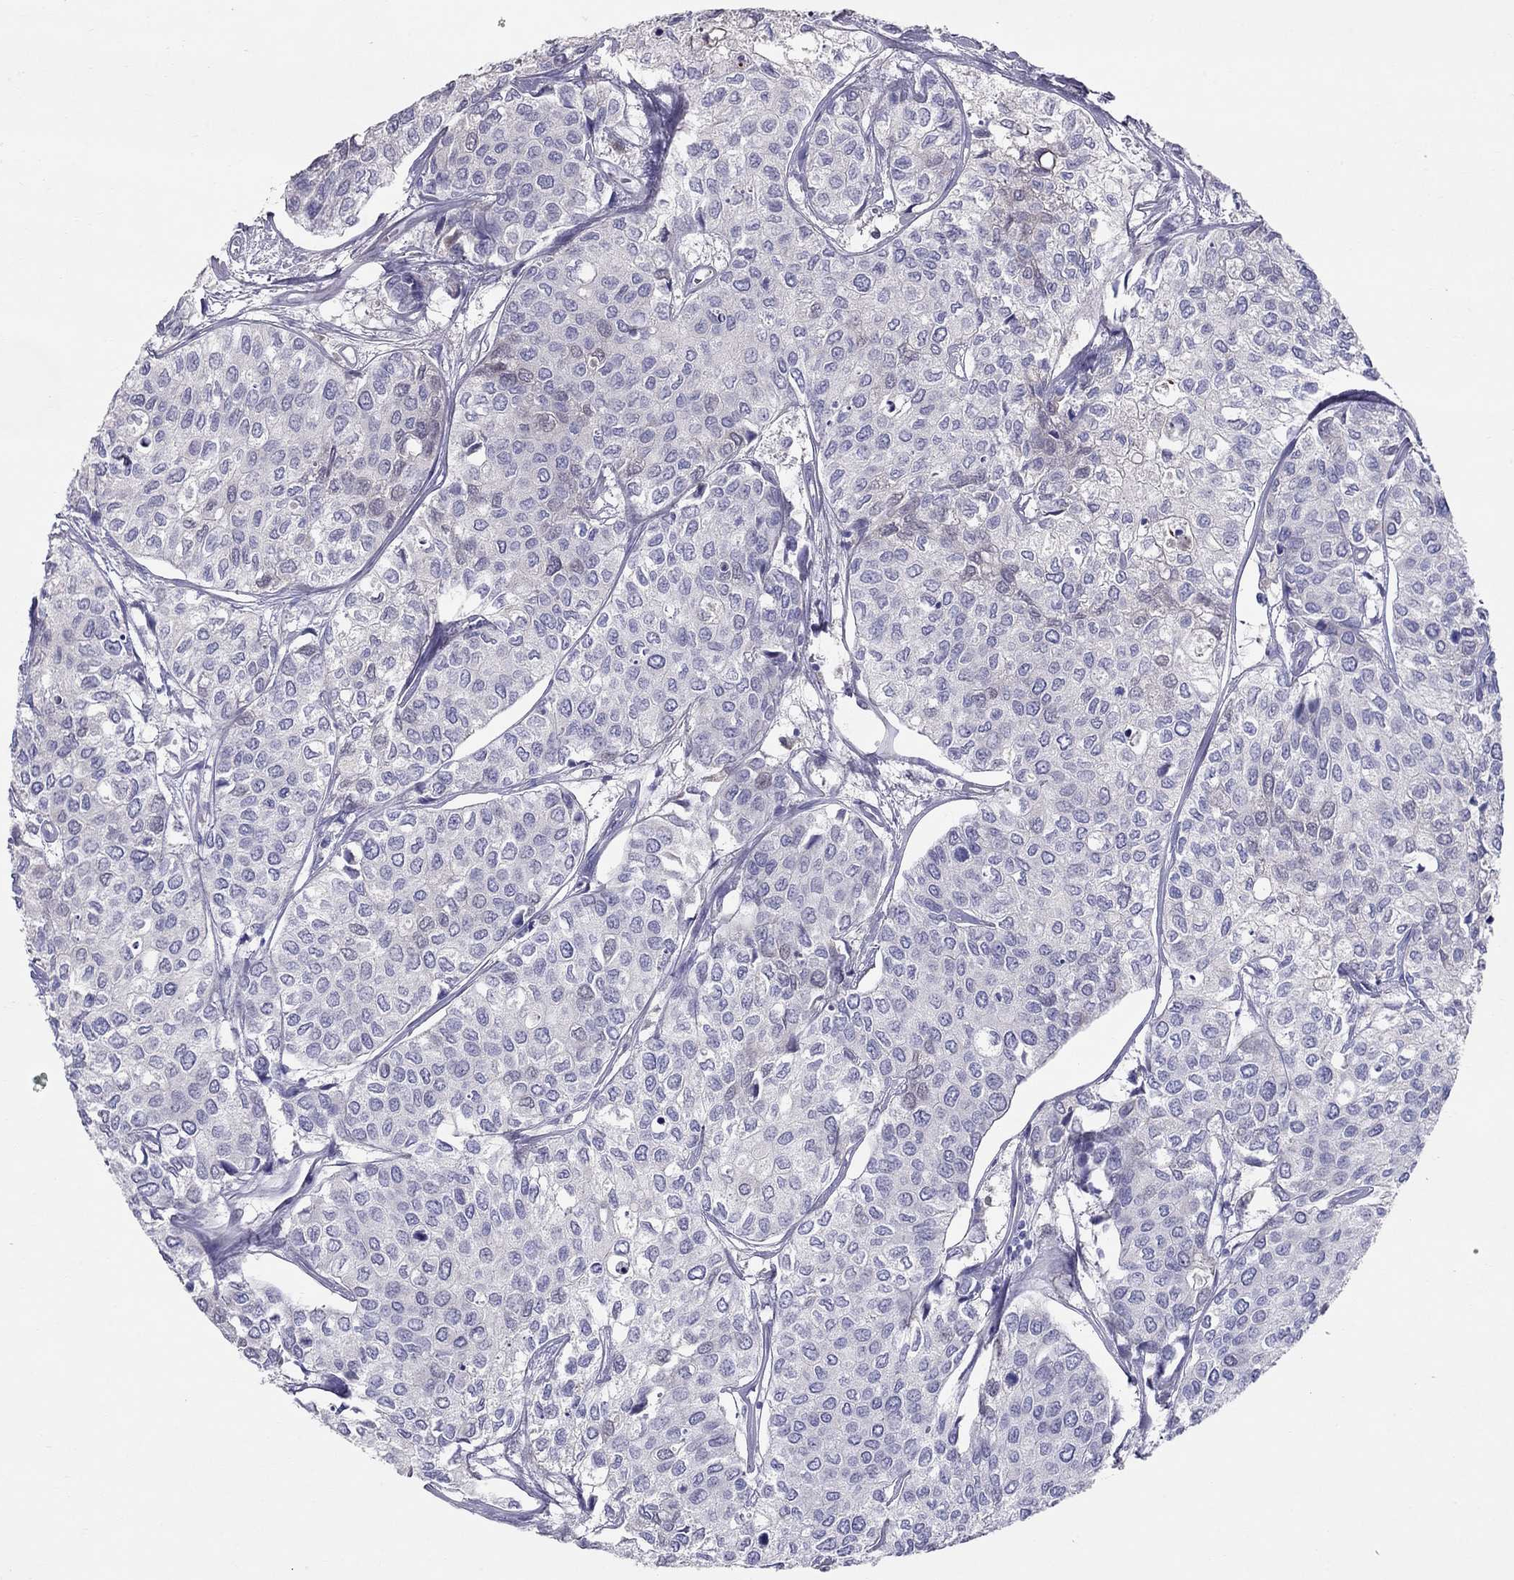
{"staining": {"intensity": "negative", "quantity": "none", "location": "none"}, "tissue": "urothelial cancer", "cell_type": "Tumor cells", "image_type": "cancer", "snomed": [{"axis": "morphology", "description": "Urothelial carcinoma, High grade"}, {"axis": "topography", "description": "Urinary bladder"}], "caption": "This is an immunohistochemistry (IHC) micrograph of urothelial cancer. There is no expression in tumor cells.", "gene": "SPINT4", "patient": {"sex": "male", "age": 73}}